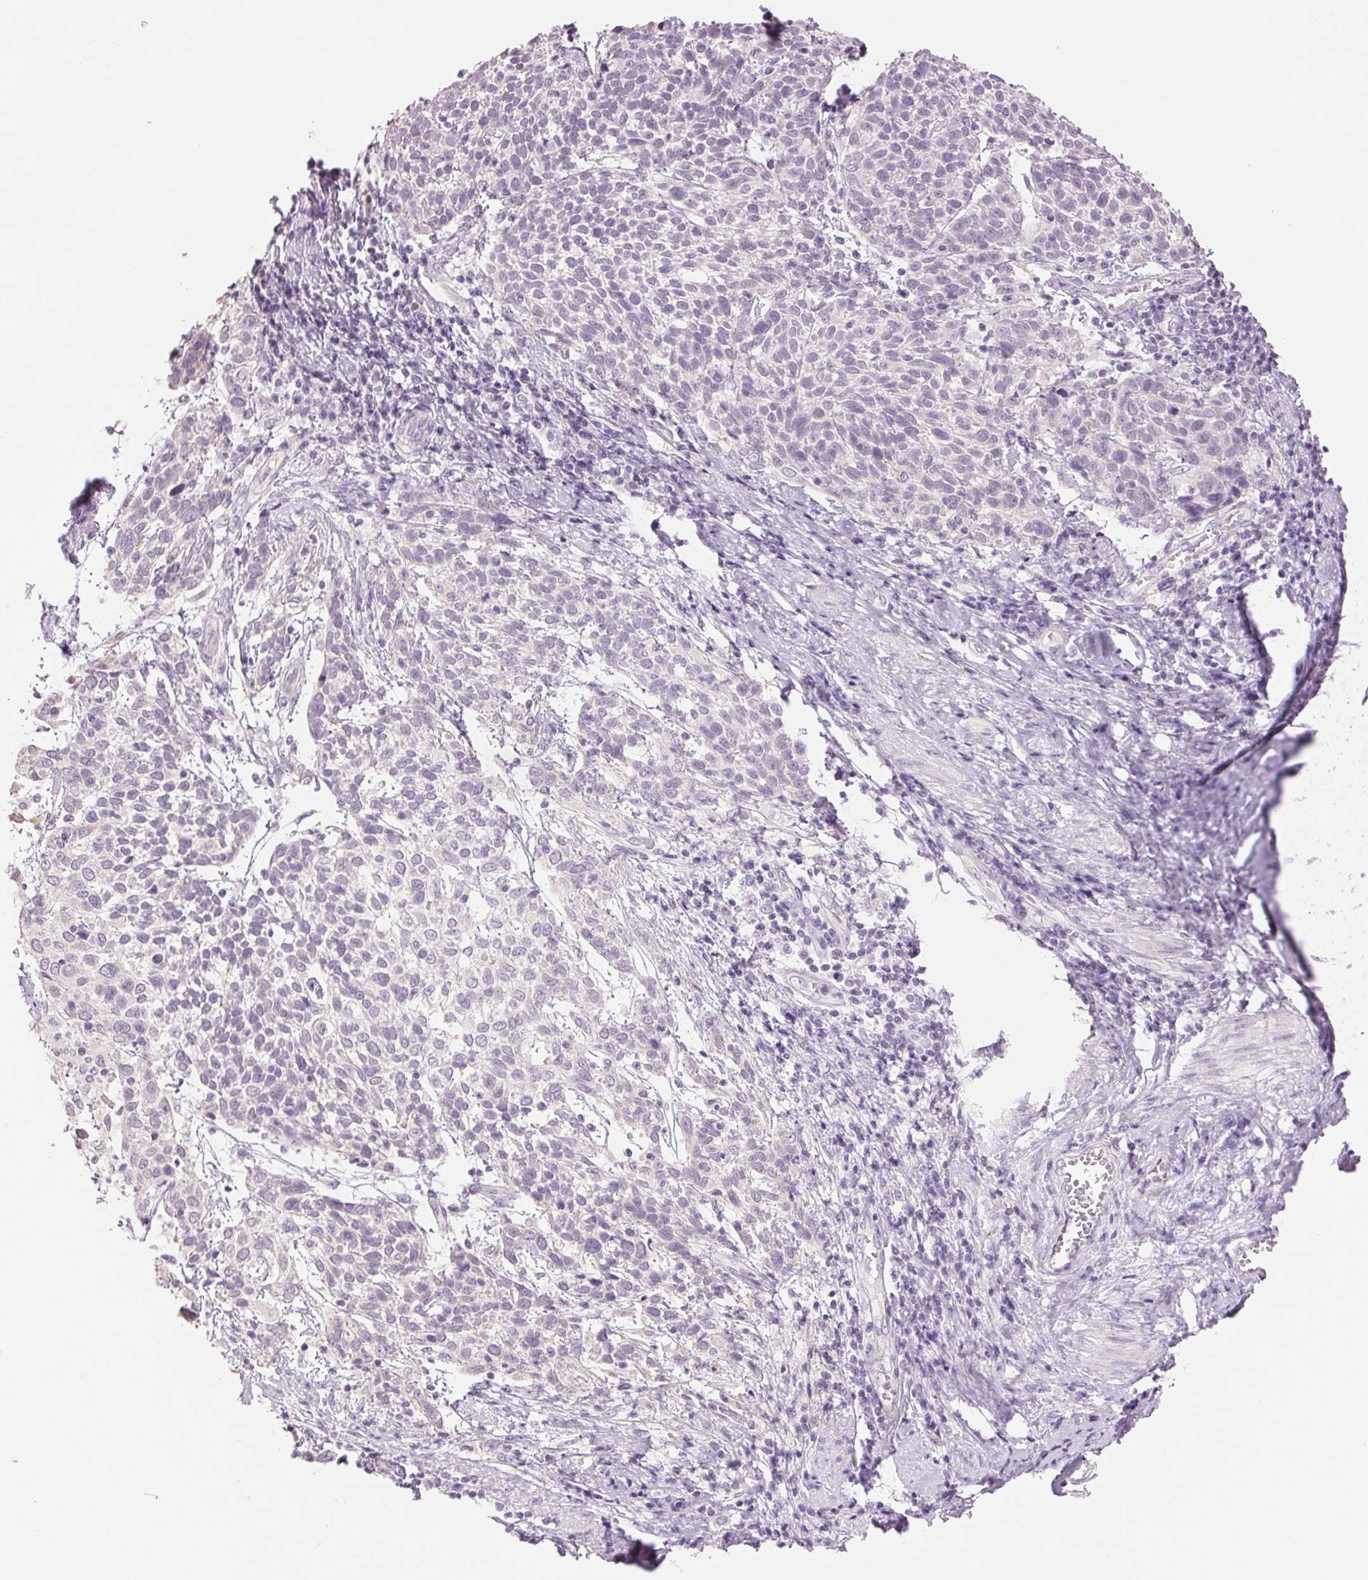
{"staining": {"intensity": "negative", "quantity": "none", "location": "none"}, "tissue": "cervical cancer", "cell_type": "Tumor cells", "image_type": "cancer", "snomed": [{"axis": "morphology", "description": "Squamous cell carcinoma, NOS"}, {"axis": "topography", "description": "Cervix"}], "caption": "Human squamous cell carcinoma (cervical) stained for a protein using IHC demonstrates no positivity in tumor cells.", "gene": "MPO", "patient": {"sex": "female", "age": 61}}